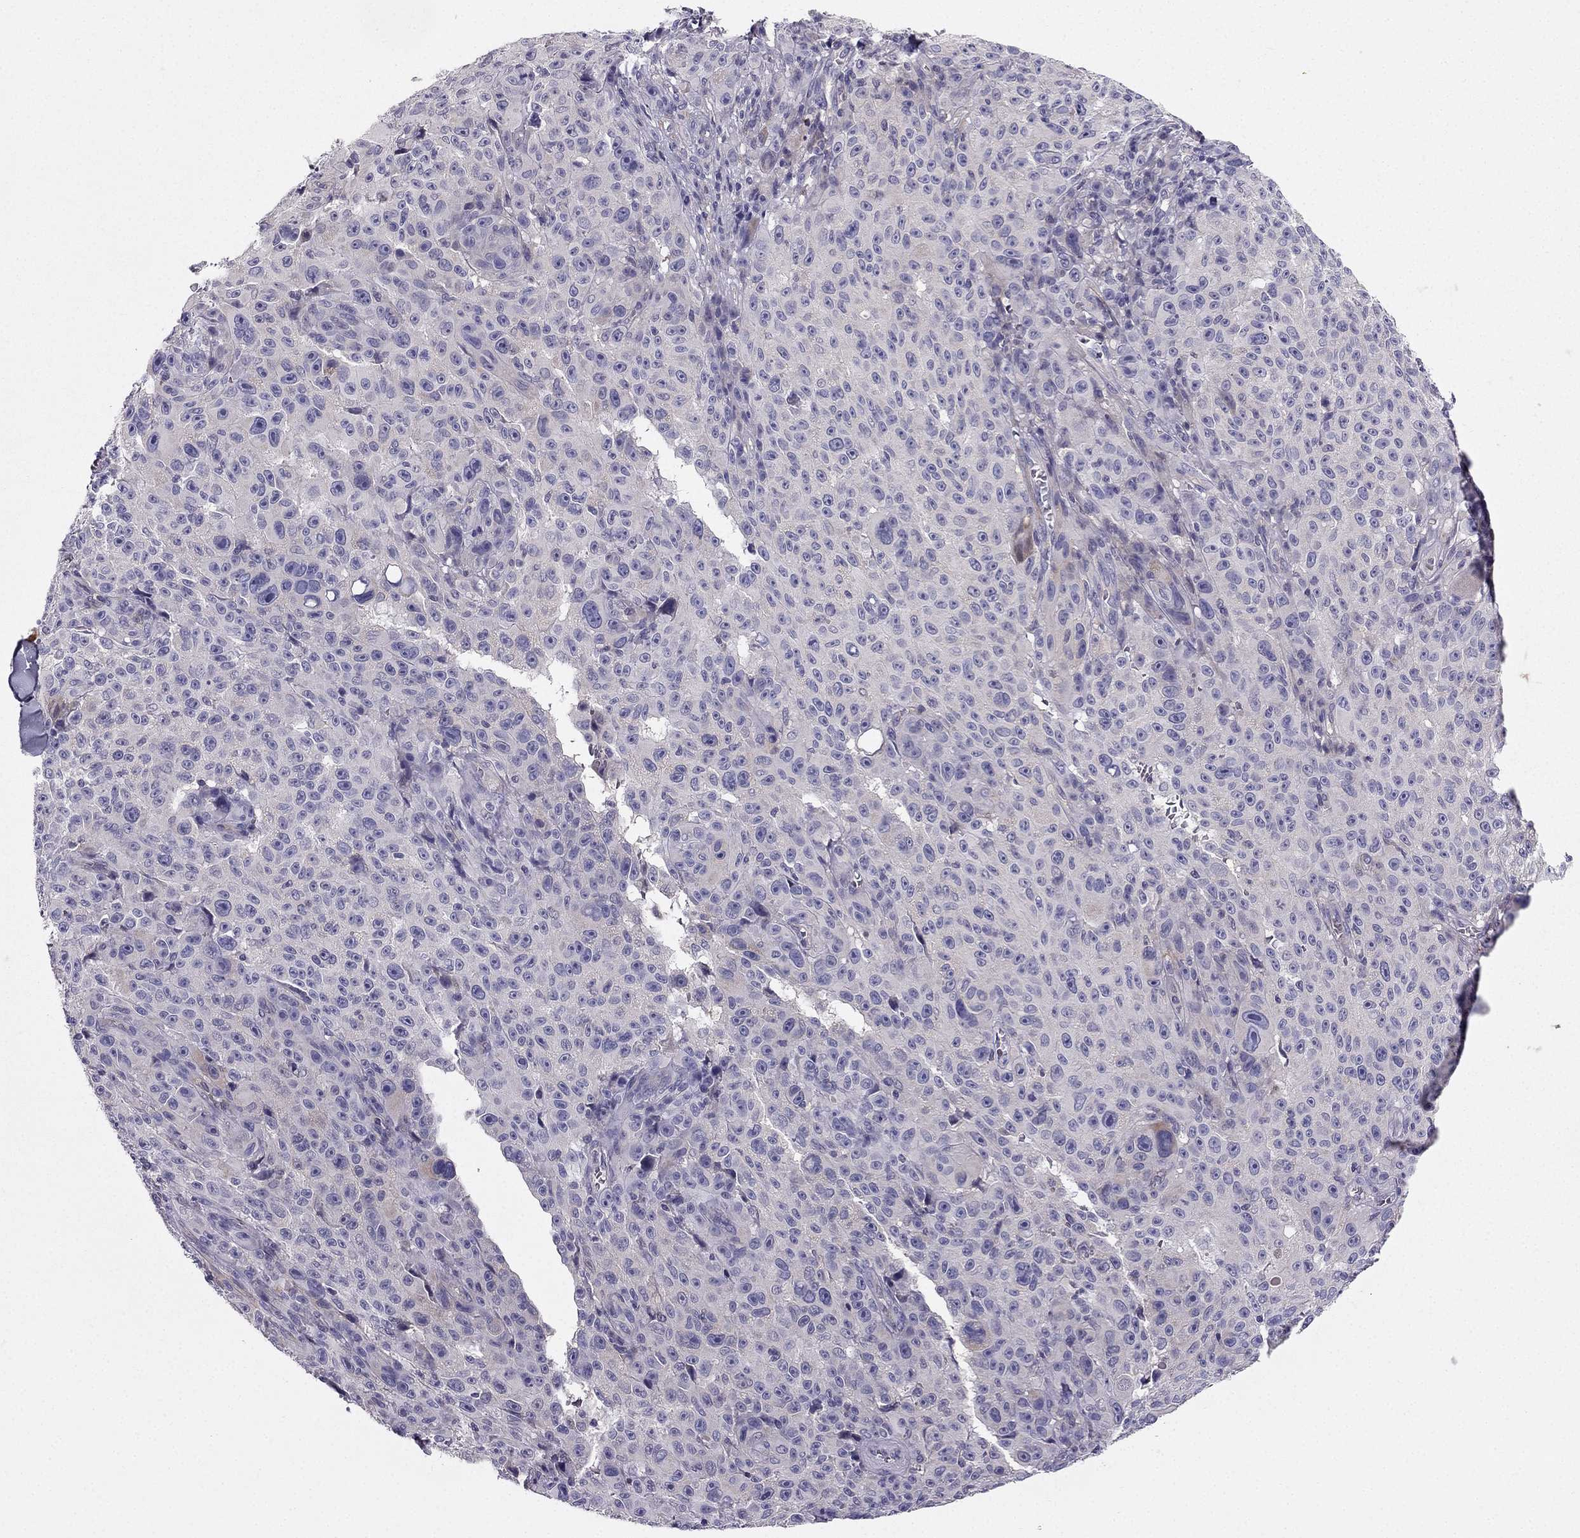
{"staining": {"intensity": "negative", "quantity": "none", "location": "none"}, "tissue": "melanoma", "cell_type": "Tumor cells", "image_type": "cancer", "snomed": [{"axis": "morphology", "description": "Malignant melanoma, NOS"}, {"axis": "topography", "description": "Skin"}], "caption": "Micrograph shows no significant protein staining in tumor cells of malignant melanoma.", "gene": "SYT5", "patient": {"sex": "female", "age": 82}}